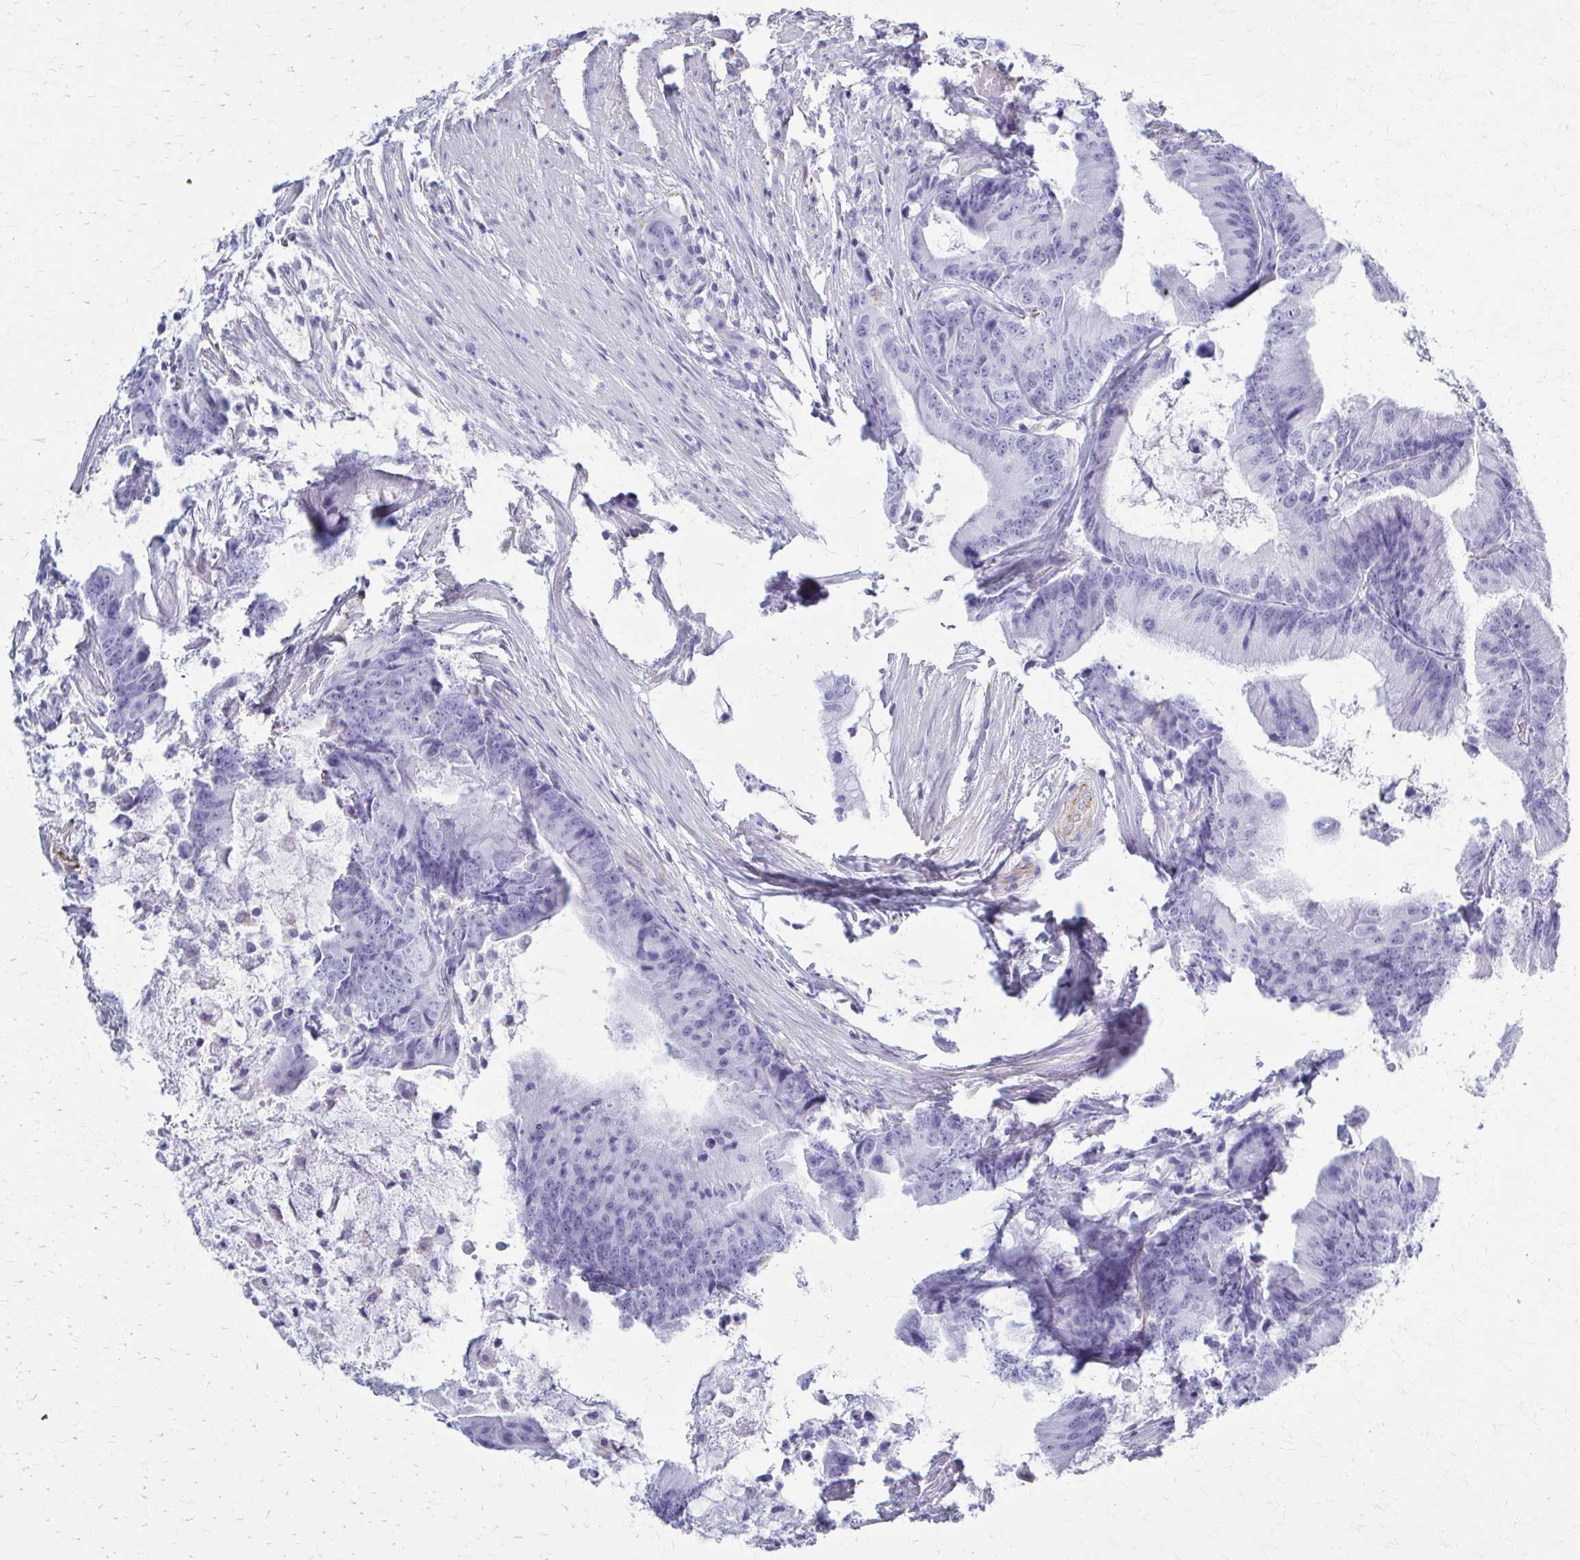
{"staining": {"intensity": "negative", "quantity": "none", "location": "none"}, "tissue": "colorectal cancer", "cell_type": "Tumor cells", "image_type": "cancer", "snomed": [{"axis": "morphology", "description": "Adenocarcinoma, NOS"}, {"axis": "topography", "description": "Colon"}], "caption": "A high-resolution micrograph shows immunohistochemistry staining of colorectal cancer (adenocarcinoma), which shows no significant expression in tumor cells. Brightfield microscopy of IHC stained with DAB (brown) and hematoxylin (blue), captured at high magnification.", "gene": "GFAP", "patient": {"sex": "female", "age": 78}}